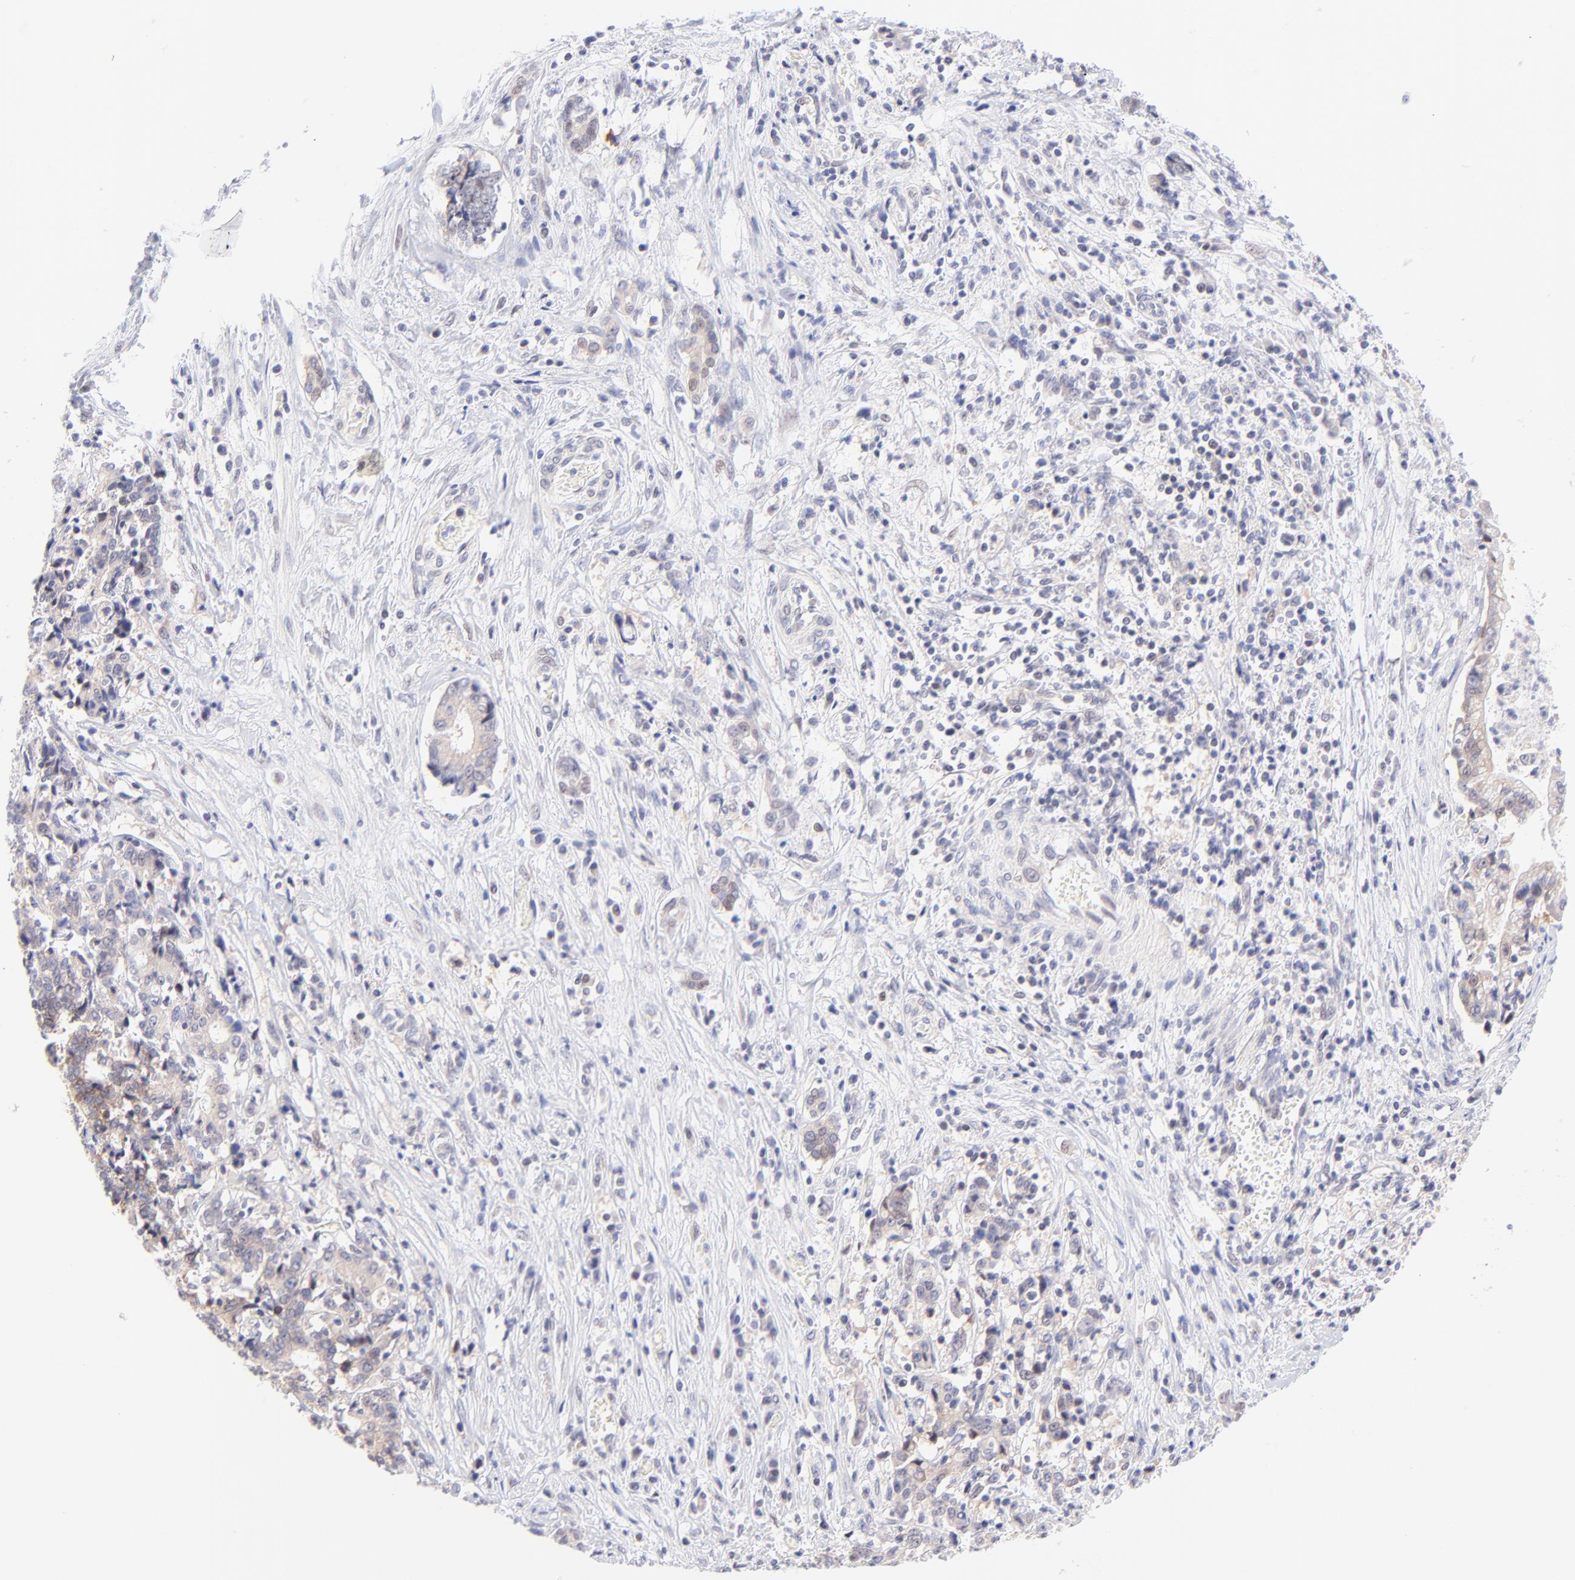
{"staining": {"intensity": "negative", "quantity": "none", "location": "none"}, "tissue": "liver cancer", "cell_type": "Tumor cells", "image_type": "cancer", "snomed": [{"axis": "morphology", "description": "Cholangiocarcinoma"}, {"axis": "topography", "description": "Liver"}], "caption": "DAB immunohistochemical staining of liver cancer (cholangiocarcinoma) reveals no significant expression in tumor cells.", "gene": "PBDC1", "patient": {"sex": "male", "age": 57}}